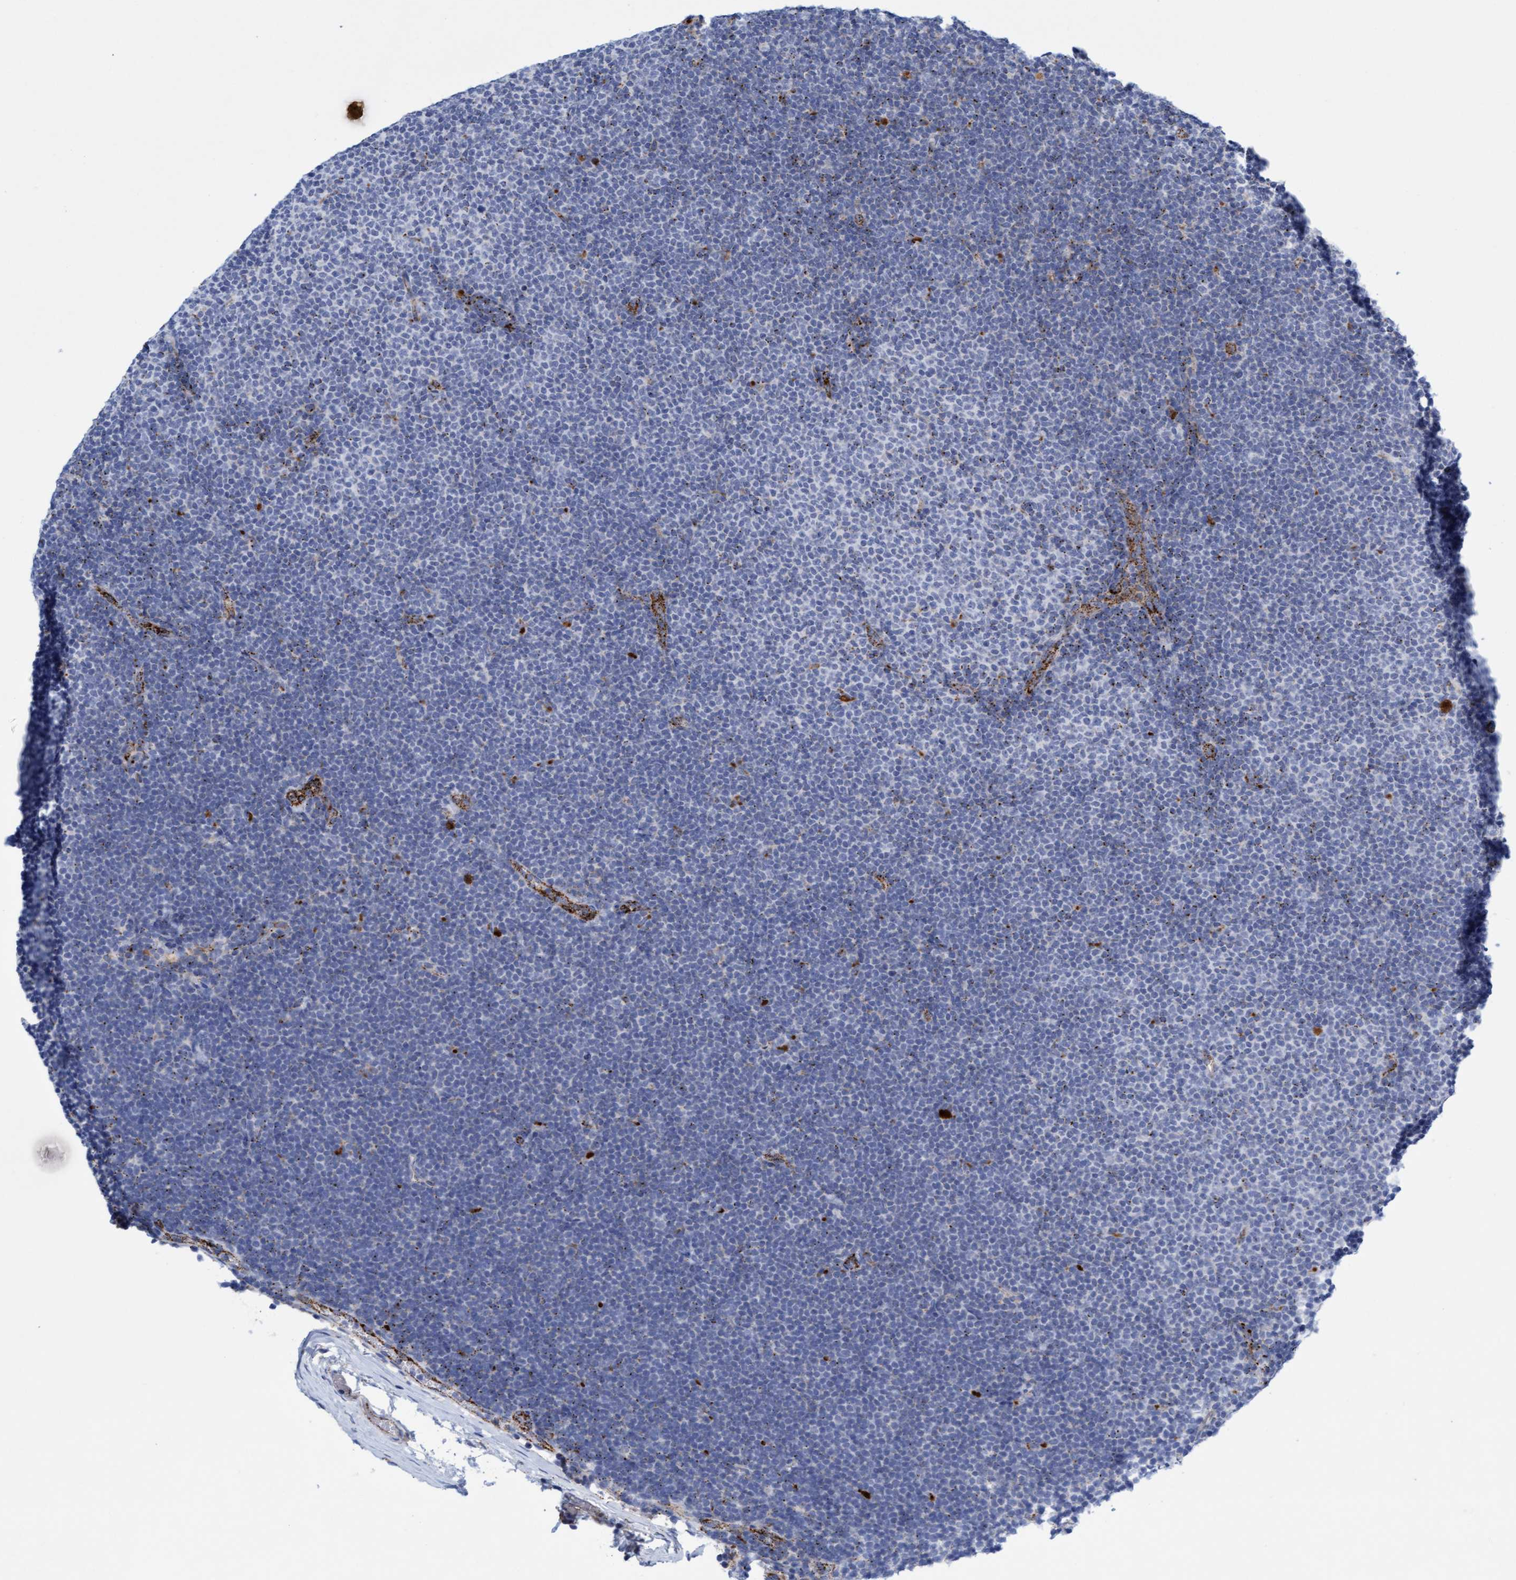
{"staining": {"intensity": "negative", "quantity": "none", "location": "none"}, "tissue": "lymphoma", "cell_type": "Tumor cells", "image_type": "cancer", "snomed": [{"axis": "morphology", "description": "Malignant lymphoma, non-Hodgkin's type, Low grade"}, {"axis": "topography", "description": "Lymph node"}], "caption": "Tumor cells are negative for brown protein staining in lymphoma.", "gene": "SGSH", "patient": {"sex": "female", "age": 53}}